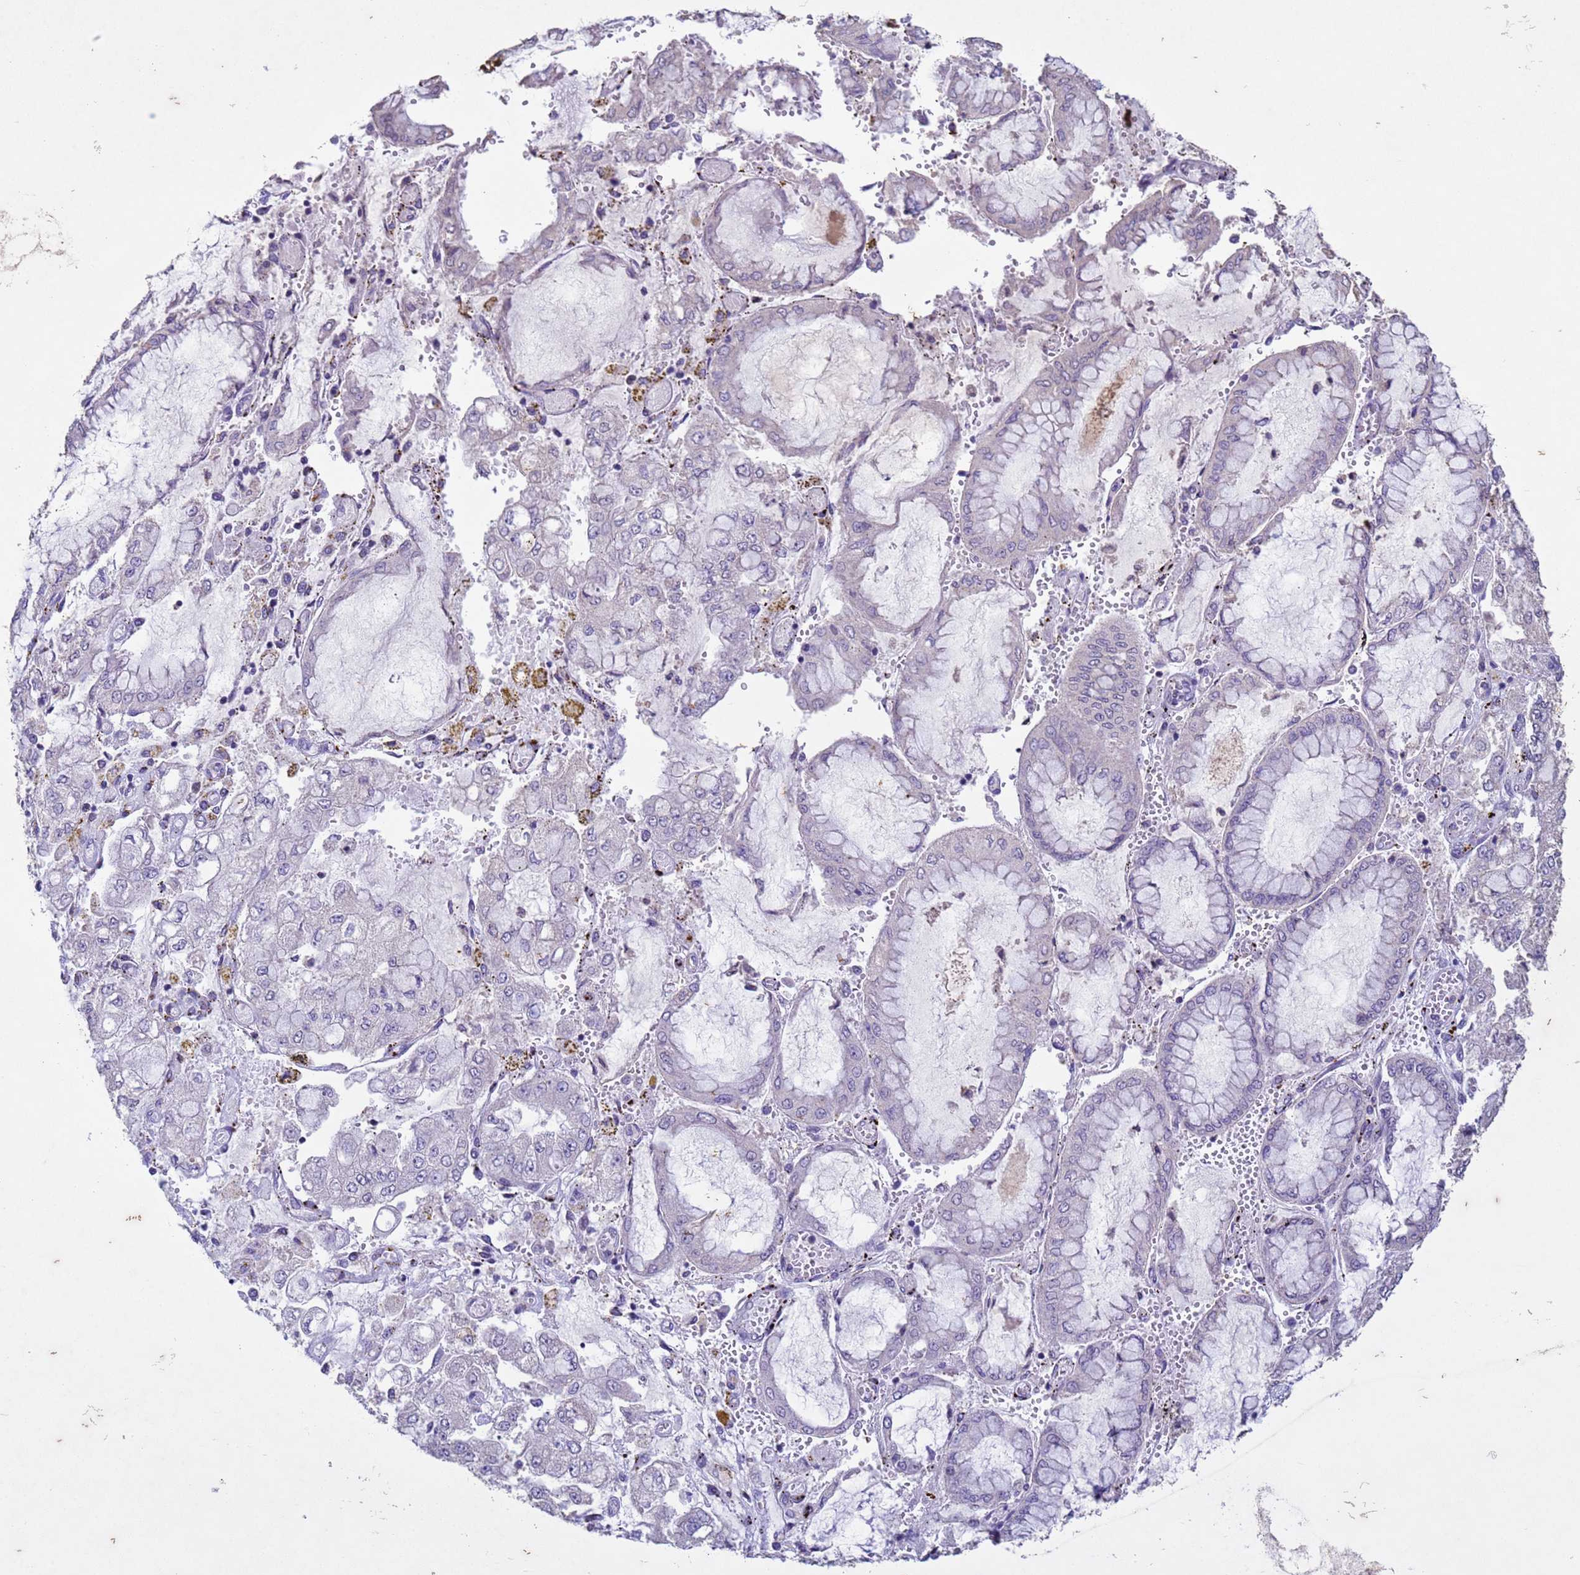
{"staining": {"intensity": "negative", "quantity": "none", "location": "none"}, "tissue": "stomach cancer", "cell_type": "Tumor cells", "image_type": "cancer", "snomed": [{"axis": "morphology", "description": "Adenocarcinoma, NOS"}, {"axis": "topography", "description": "Stomach"}], "caption": "Human adenocarcinoma (stomach) stained for a protein using IHC shows no expression in tumor cells.", "gene": "NLRP11", "patient": {"sex": "male", "age": 76}}